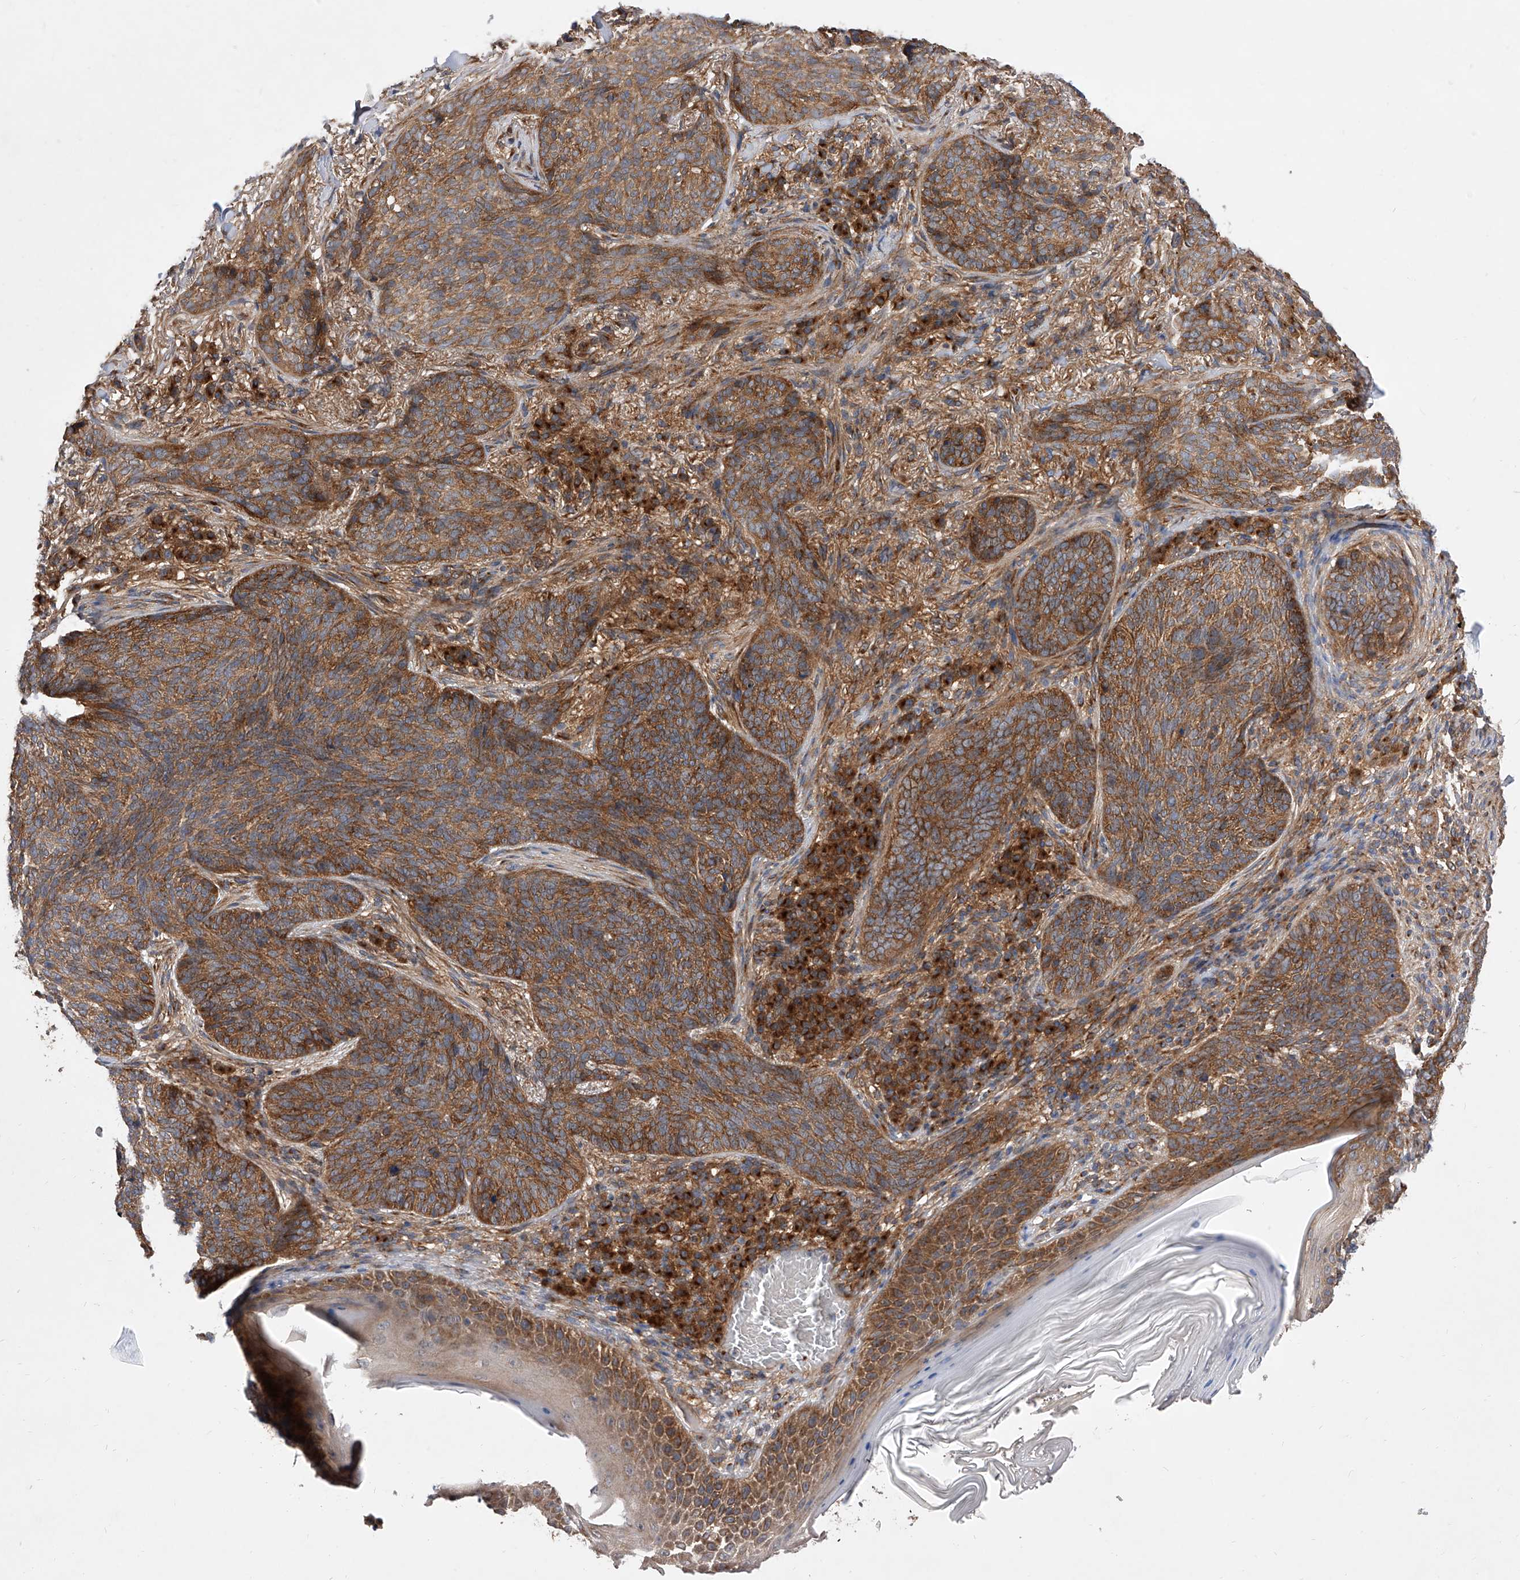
{"staining": {"intensity": "strong", "quantity": ">75%", "location": "cytoplasmic/membranous"}, "tissue": "skin cancer", "cell_type": "Tumor cells", "image_type": "cancer", "snomed": [{"axis": "morphology", "description": "Basal cell carcinoma"}, {"axis": "topography", "description": "Skin"}], "caption": "Skin cancer (basal cell carcinoma) stained with a brown dye shows strong cytoplasmic/membranous positive expression in approximately >75% of tumor cells.", "gene": "CFAP410", "patient": {"sex": "male", "age": 85}}